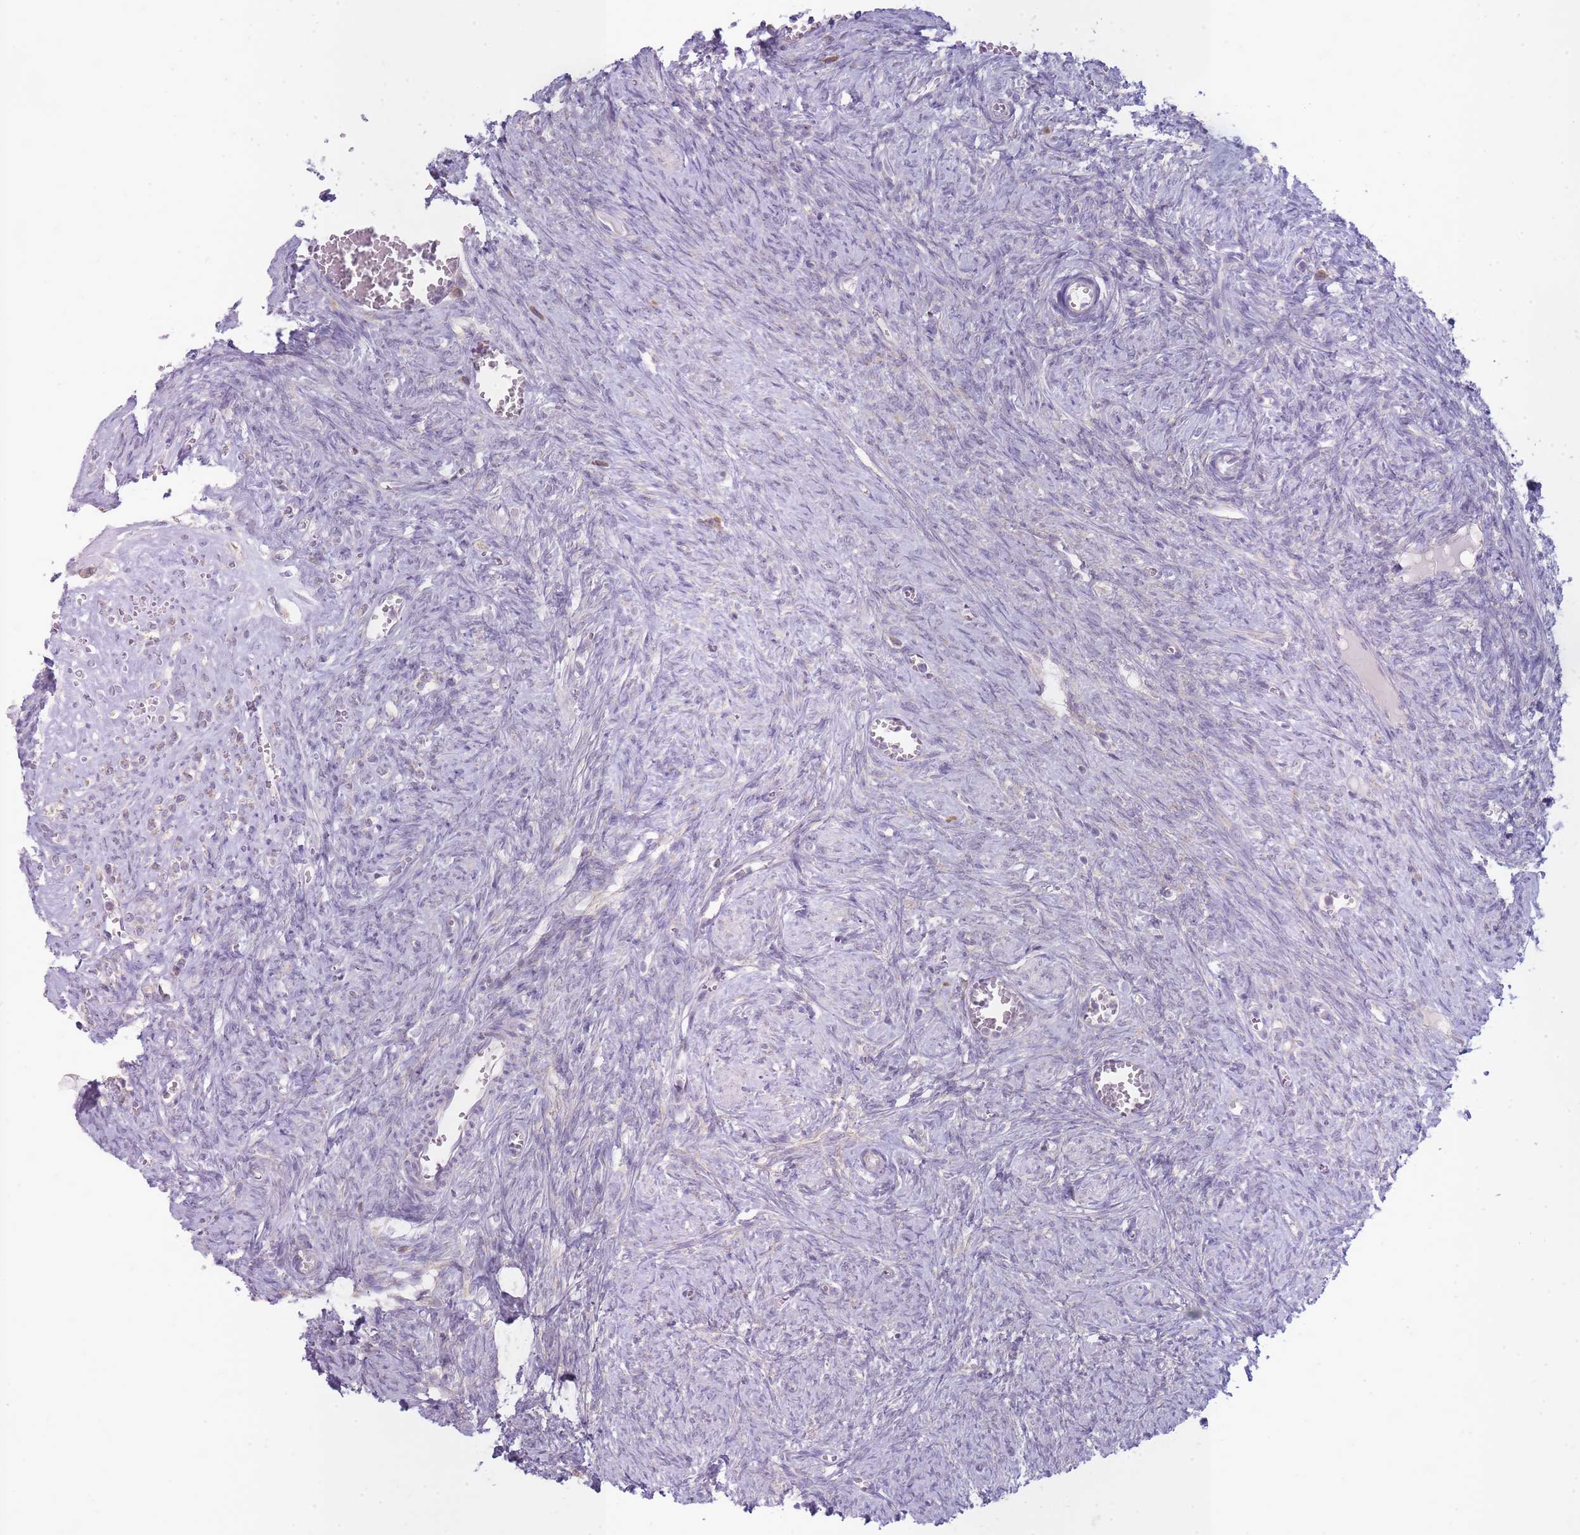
{"staining": {"intensity": "moderate", "quantity": "<25%", "location": "cytoplasmic/membranous"}, "tissue": "ovary", "cell_type": "Ovarian stroma cells", "image_type": "normal", "snomed": [{"axis": "morphology", "description": "Normal tissue, NOS"}, {"axis": "topography", "description": "Ovary"}], "caption": "Protein expression analysis of unremarkable ovary exhibits moderate cytoplasmic/membranous staining in about <25% of ovarian stroma cells.", "gene": "OR5L1", "patient": {"sex": "female", "age": 44}}